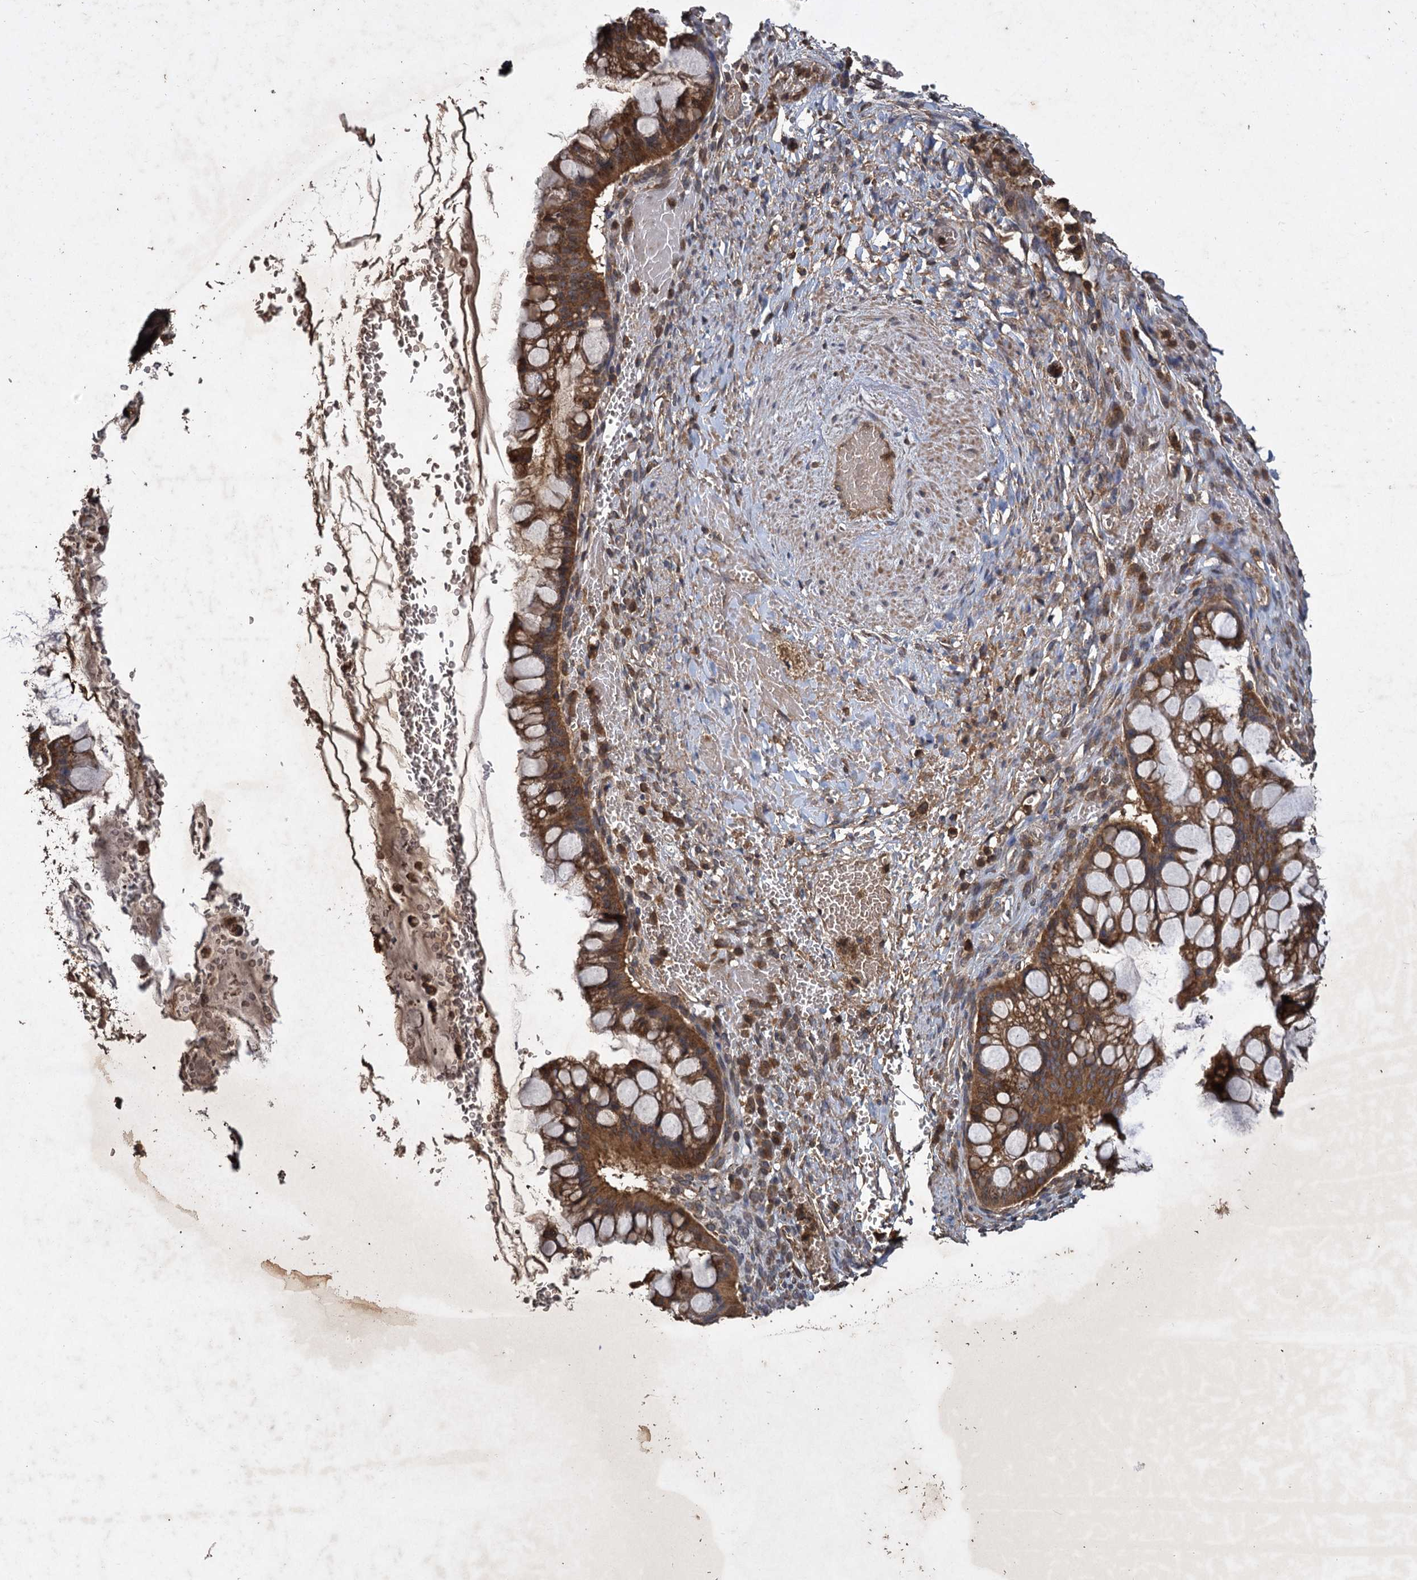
{"staining": {"intensity": "strong", "quantity": ">75%", "location": "cytoplasmic/membranous"}, "tissue": "ovarian cancer", "cell_type": "Tumor cells", "image_type": "cancer", "snomed": [{"axis": "morphology", "description": "Cystadenocarcinoma, mucinous, NOS"}, {"axis": "topography", "description": "Ovary"}], "caption": "Ovarian mucinous cystadenocarcinoma stained for a protein (brown) reveals strong cytoplasmic/membranous positive expression in approximately >75% of tumor cells.", "gene": "GCLC", "patient": {"sex": "female", "age": 73}}